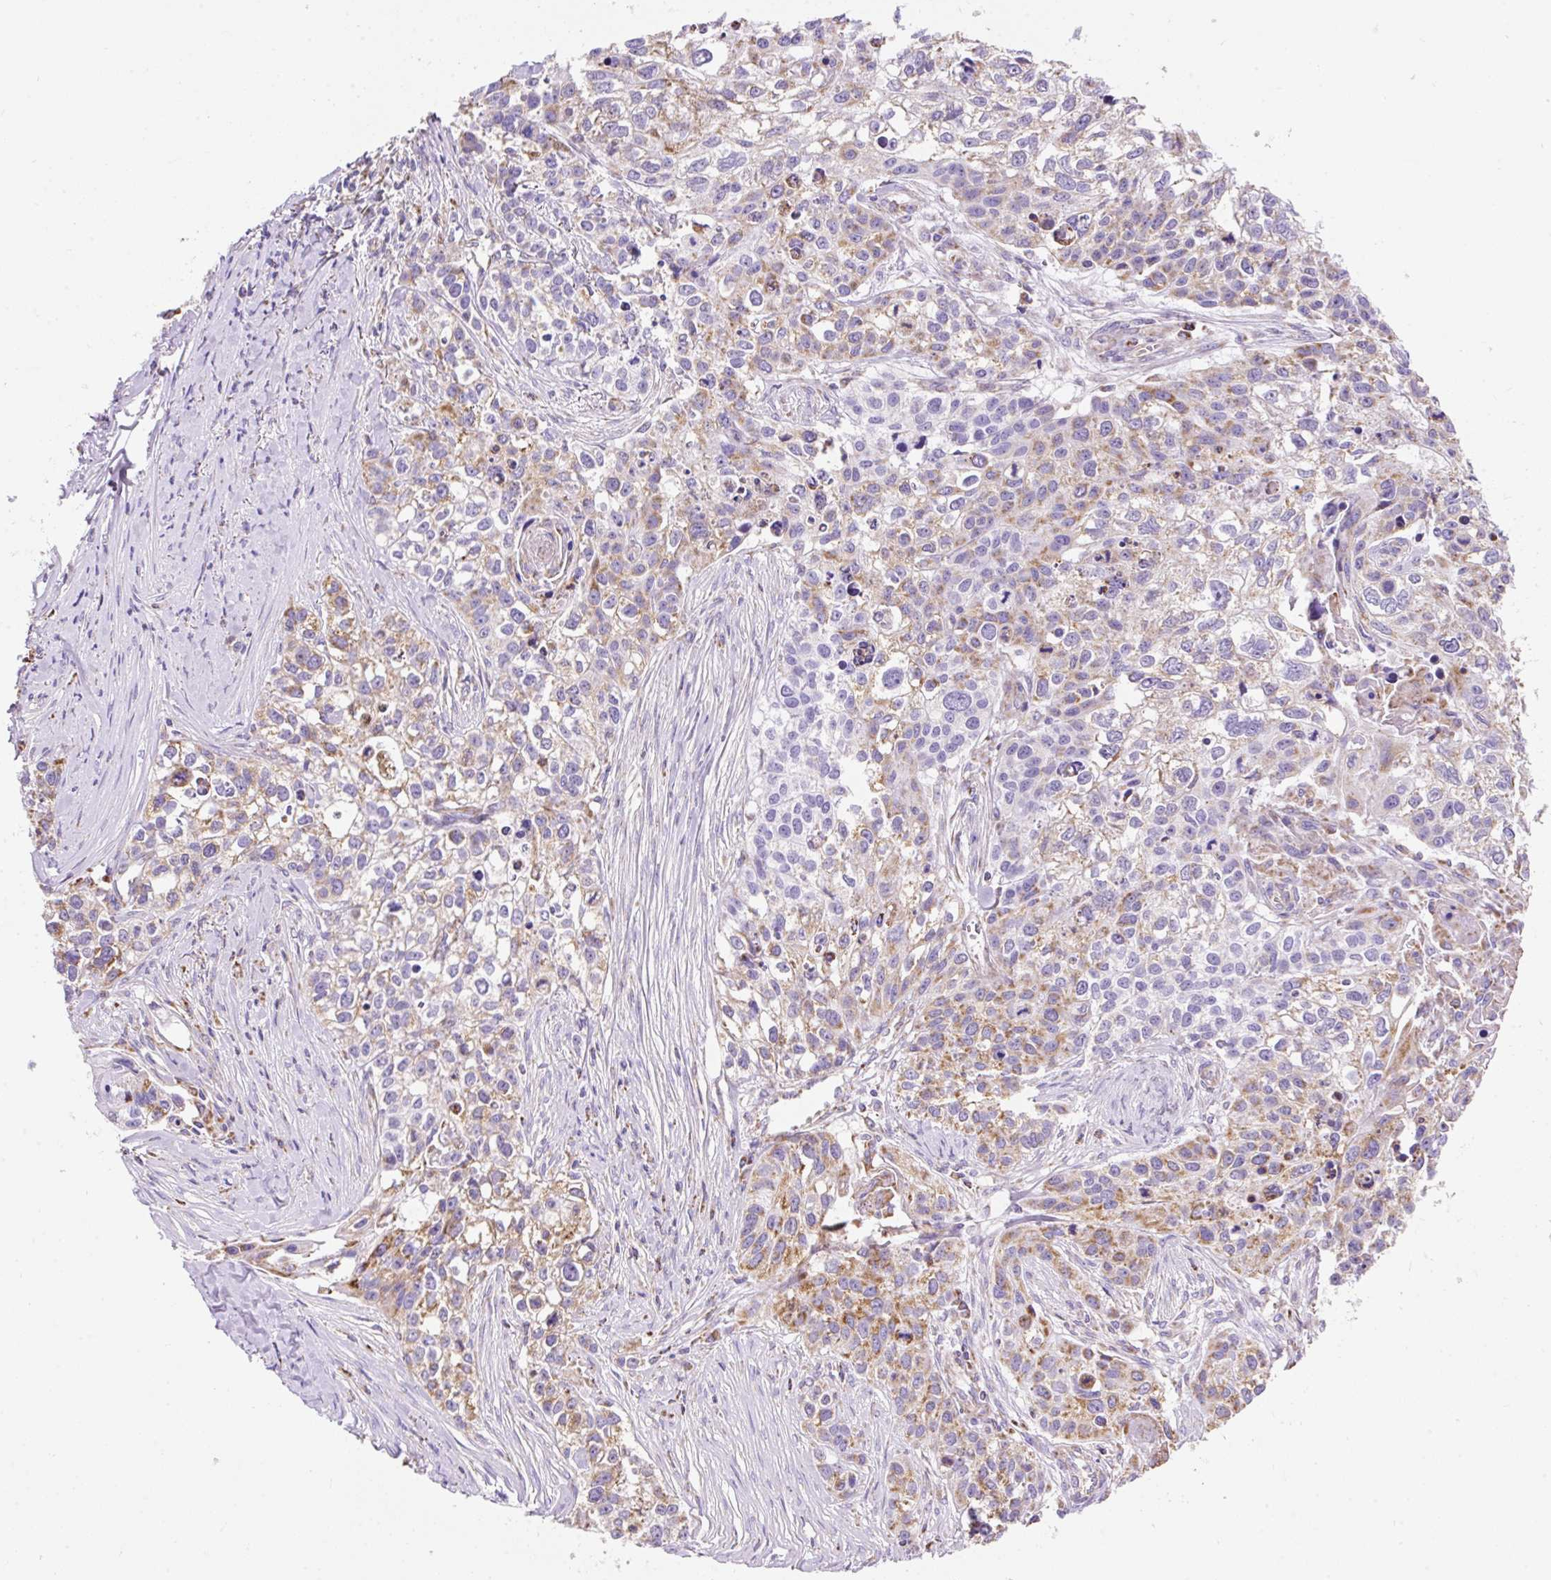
{"staining": {"intensity": "weak", "quantity": ">75%", "location": "cytoplasmic/membranous"}, "tissue": "lung cancer", "cell_type": "Tumor cells", "image_type": "cancer", "snomed": [{"axis": "morphology", "description": "Squamous cell carcinoma, NOS"}, {"axis": "topography", "description": "Lung"}], "caption": "Protein staining of lung cancer tissue displays weak cytoplasmic/membranous staining in approximately >75% of tumor cells.", "gene": "DAAM2", "patient": {"sex": "male", "age": 74}}